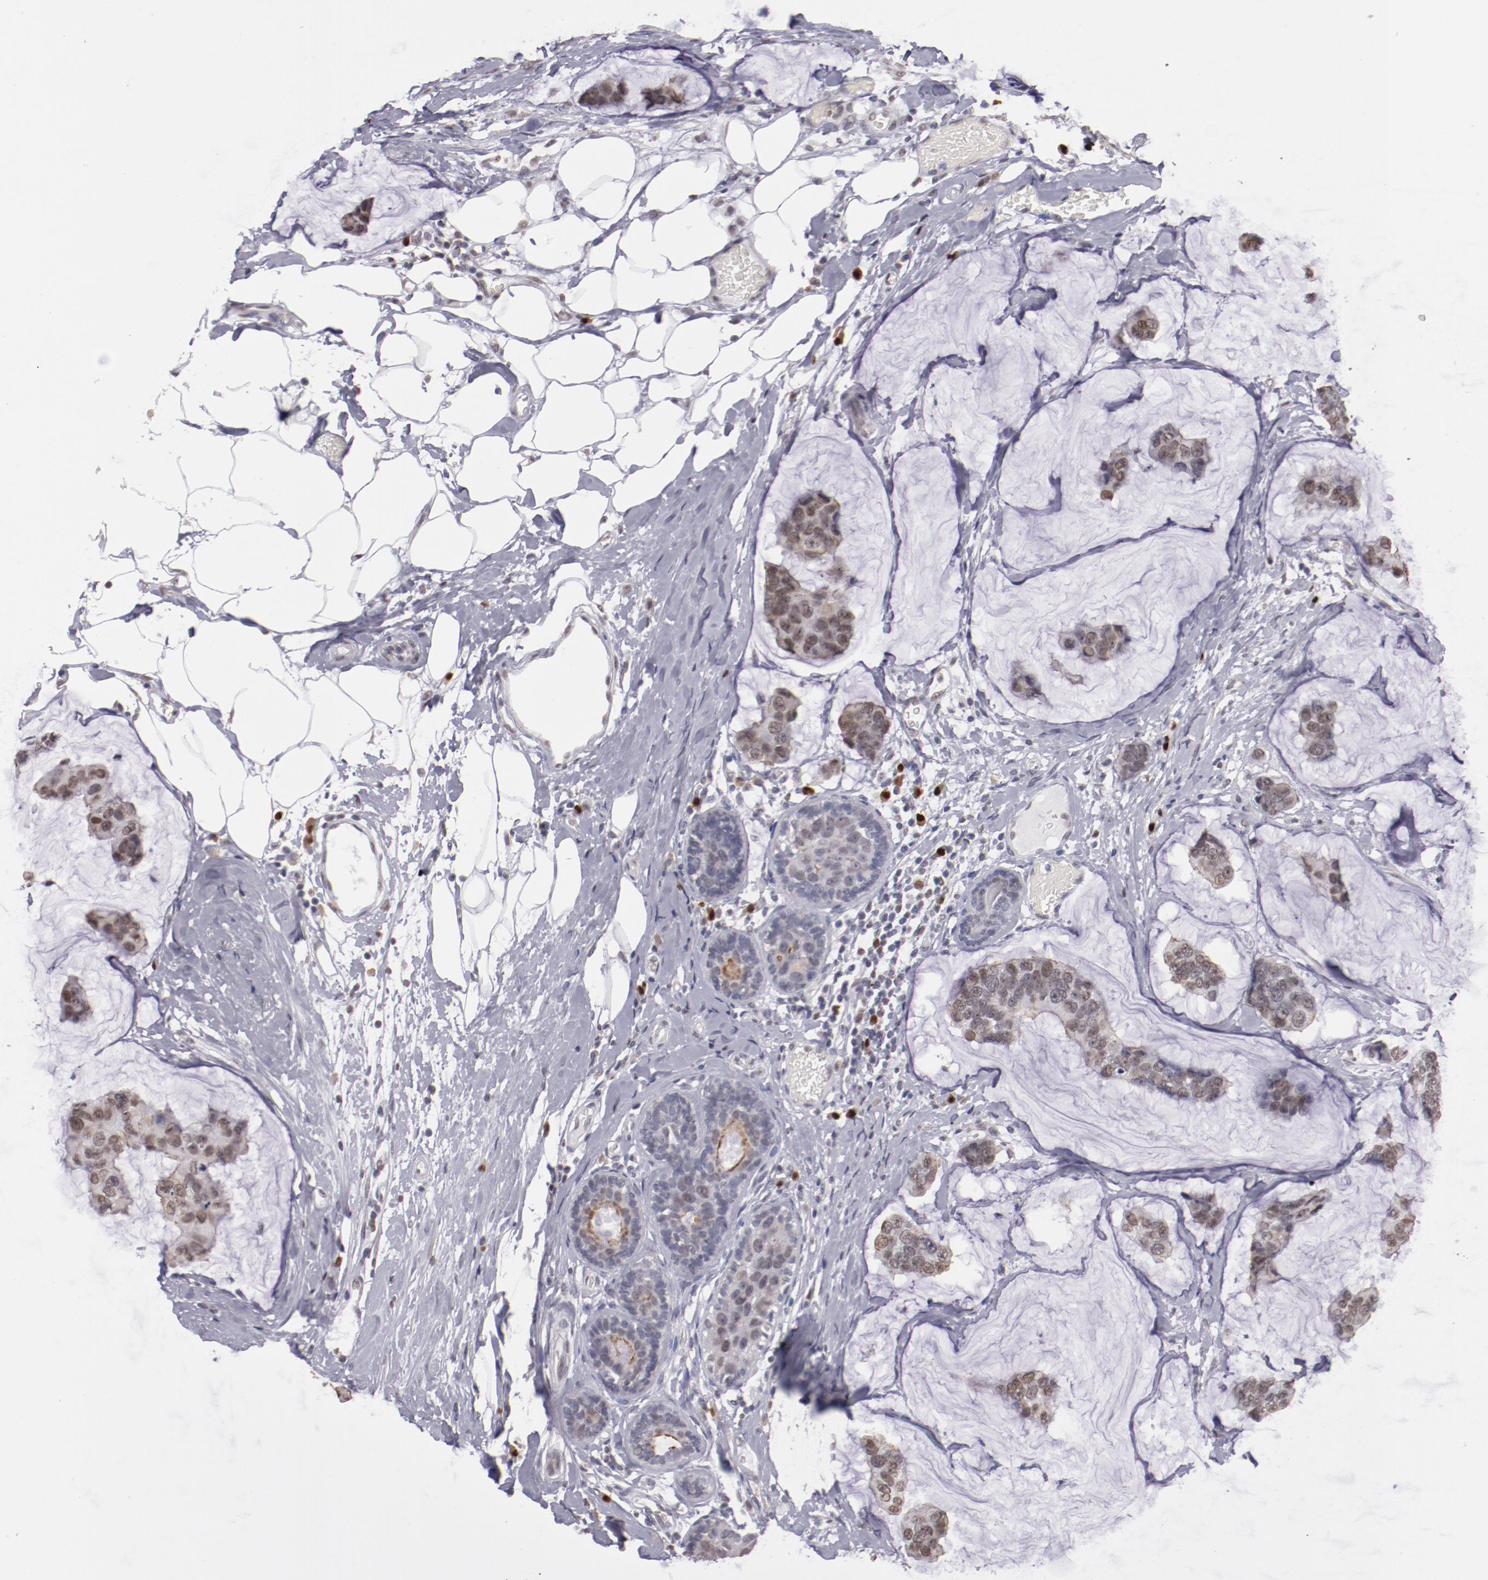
{"staining": {"intensity": "moderate", "quantity": "25%-75%", "location": "nuclear"}, "tissue": "breast cancer", "cell_type": "Tumor cells", "image_type": "cancer", "snomed": [{"axis": "morphology", "description": "Normal tissue, NOS"}, {"axis": "morphology", "description": "Duct carcinoma"}, {"axis": "topography", "description": "Breast"}], "caption": "A medium amount of moderate nuclear expression is present in approximately 25%-75% of tumor cells in breast cancer (invasive ductal carcinoma) tissue.", "gene": "IRF4", "patient": {"sex": "female", "age": 50}}